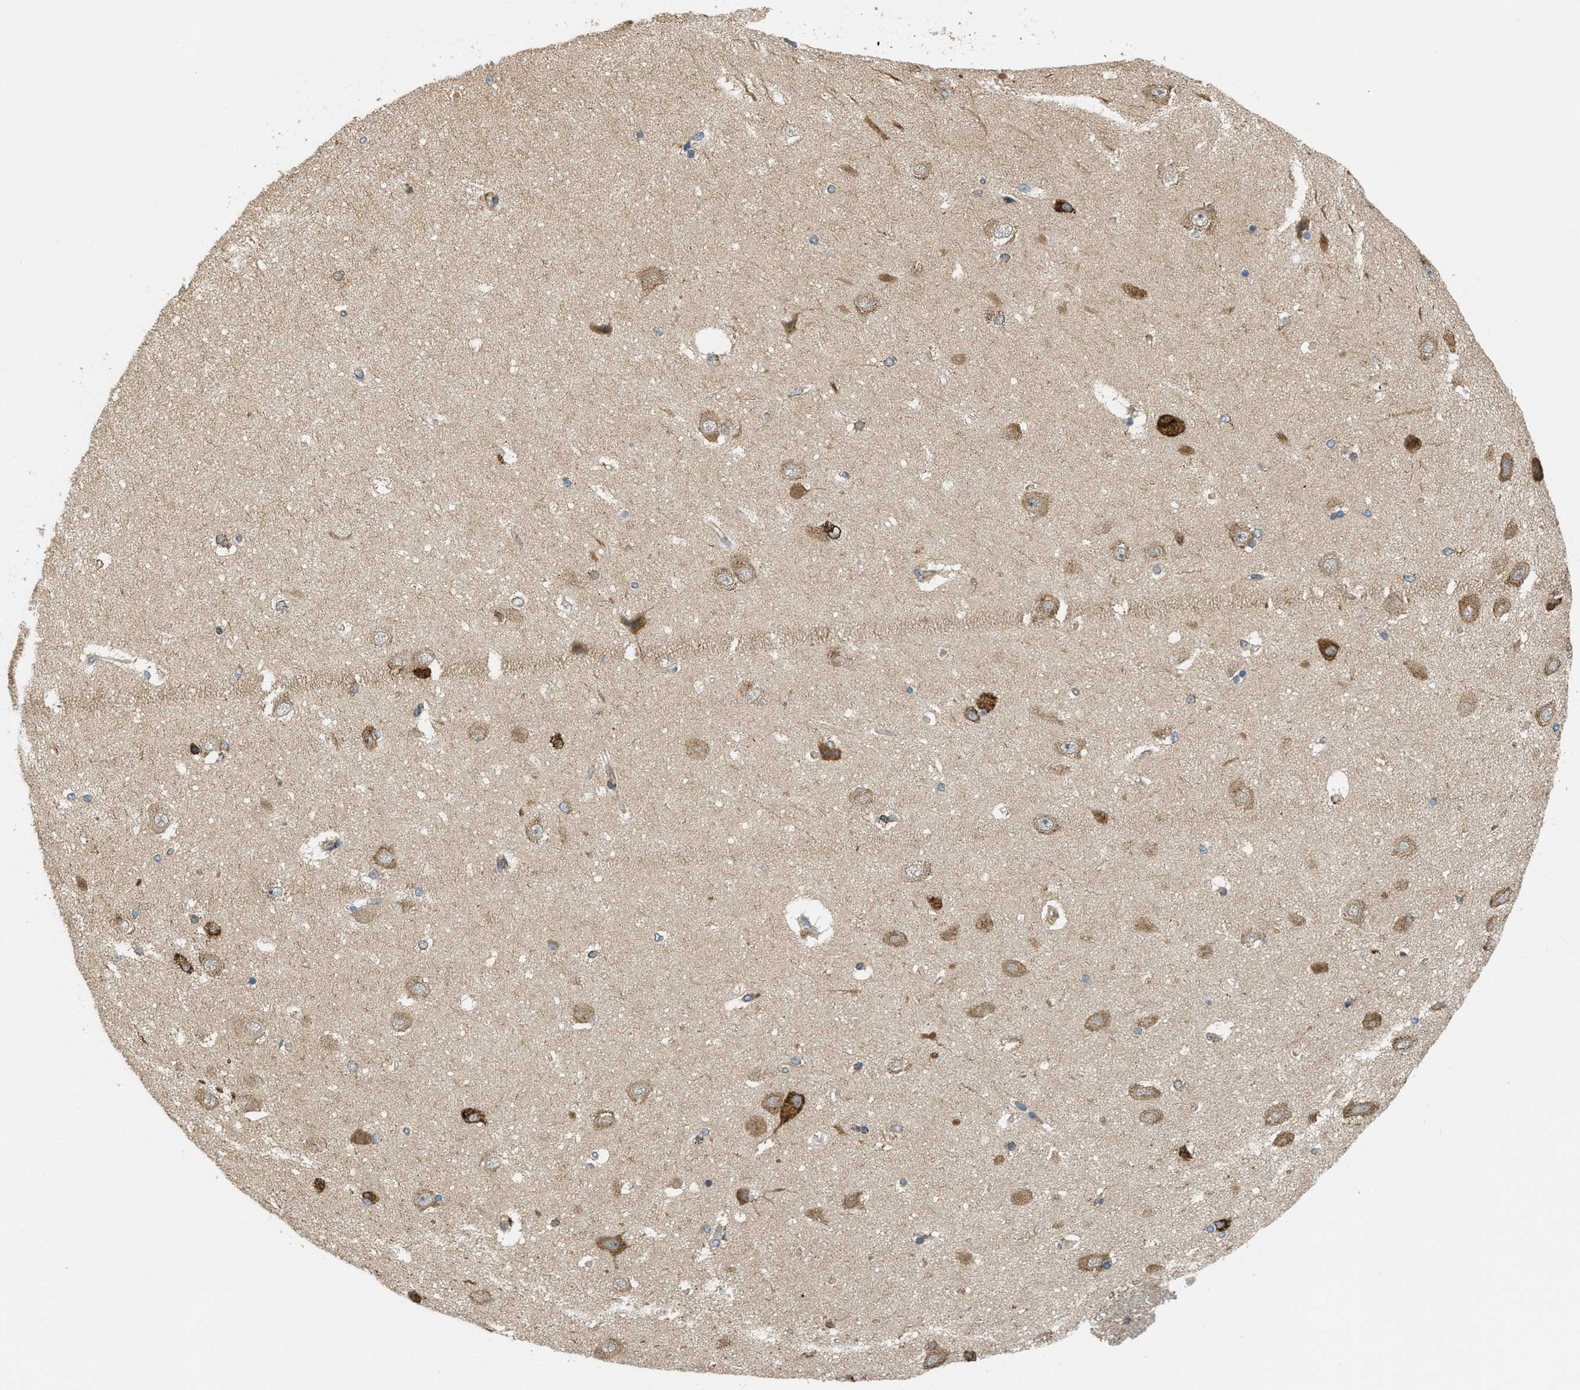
{"staining": {"intensity": "negative", "quantity": "none", "location": "none"}, "tissue": "hippocampus", "cell_type": "Glial cells", "image_type": "normal", "snomed": [{"axis": "morphology", "description": "Normal tissue, NOS"}, {"axis": "topography", "description": "Hippocampus"}], "caption": "Immunohistochemistry image of normal human hippocampus stained for a protein (brown), which shows no expression in glial cells. (DAB (3,3'-diaminobenzidine) IHC with hematoxylin counter stain).", "gene": "PCDH18", "patient": {"sex": "female", "age": 54}}